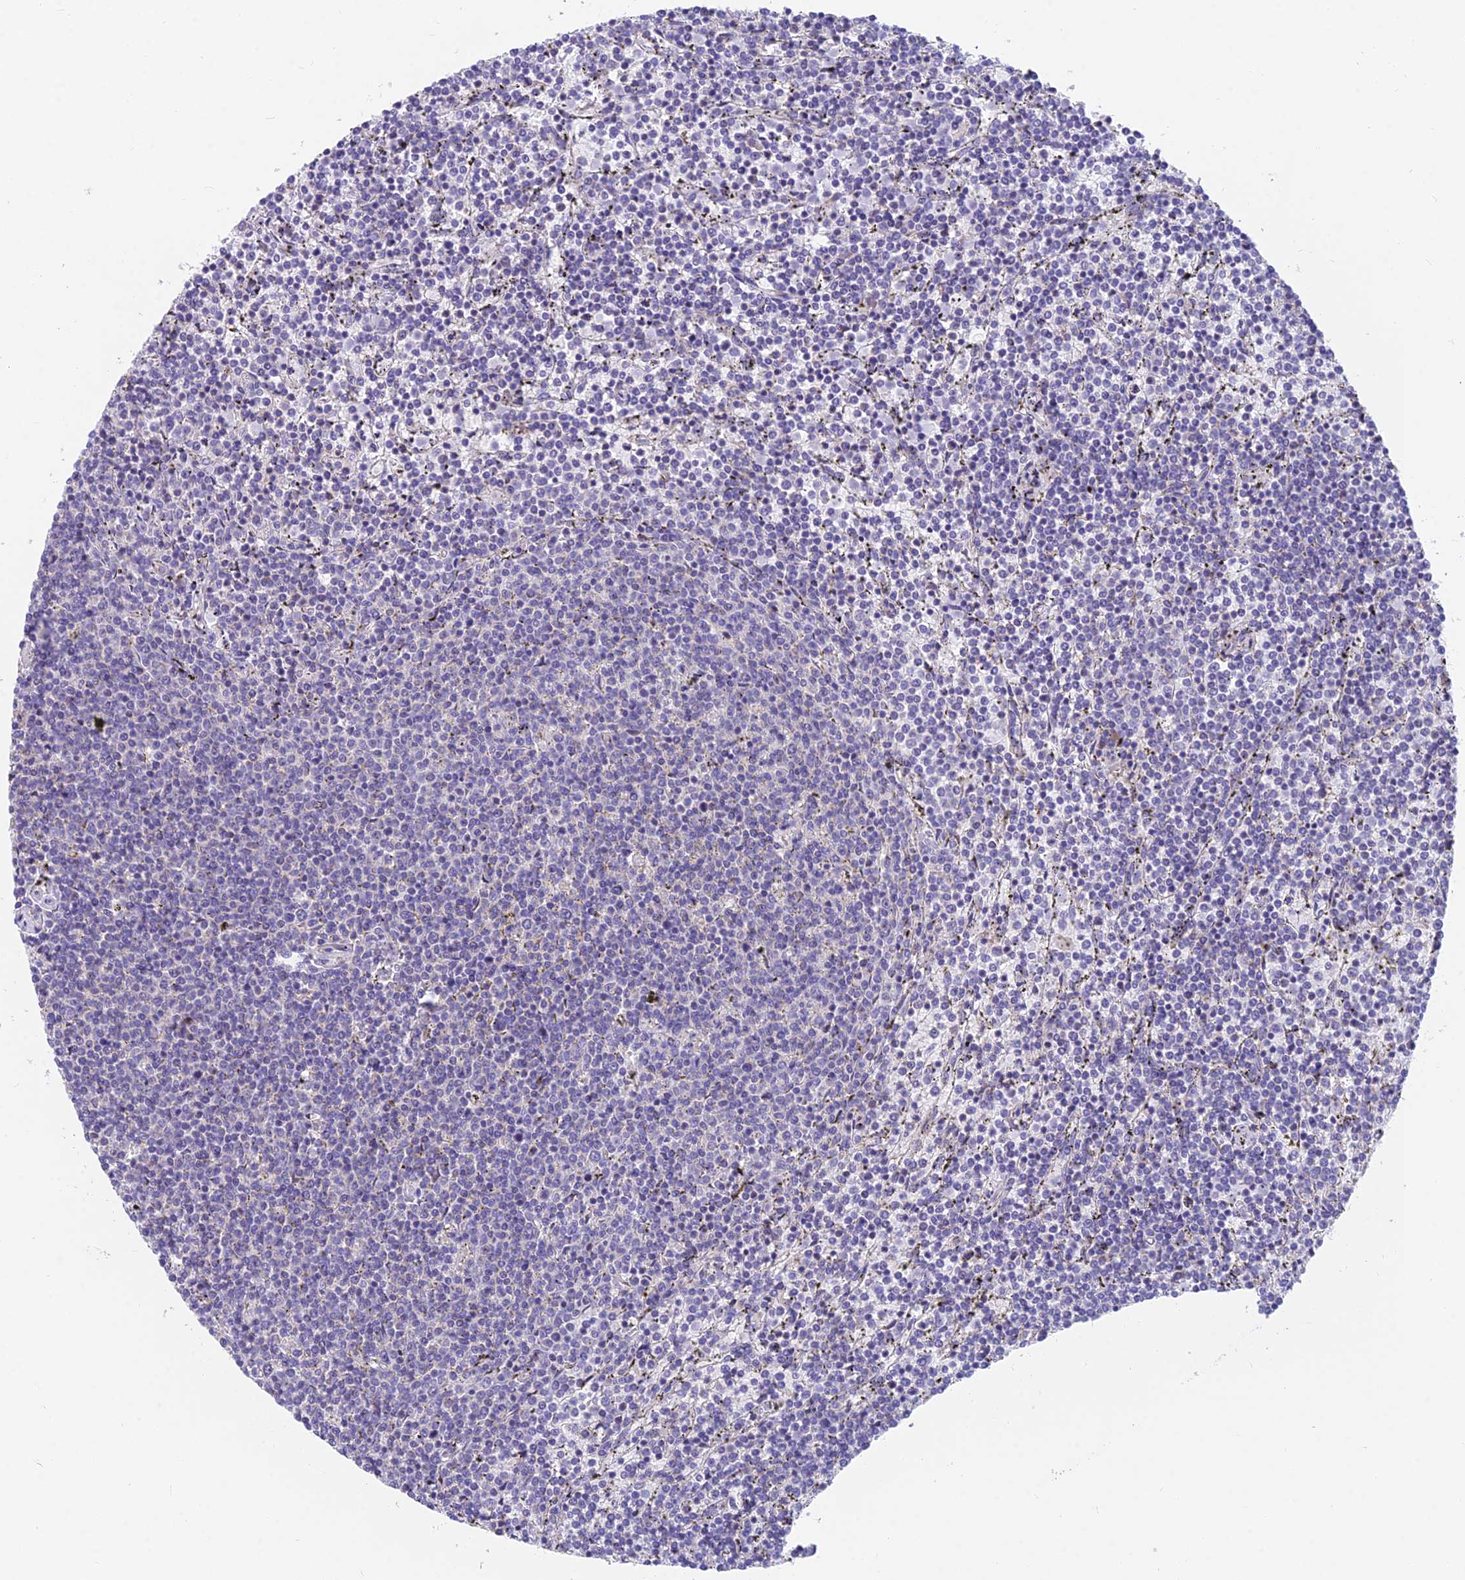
{"staining": {"intensity": "negative", "quantity": "none", "location": "none"}, "tissue": "lymphoma", "cell_type": "Tumor cells", "image_type": "cancer", "snomed": [{"axis": "morphology", "description": "Malignant lymphoma, non-Hodgkin's type, Low grade"}, {"axis": "topography", "description": "Spleen"}], "caption": "Lymphoma stained for a protein using immunohistochemistry (IHC) reveals no positivity tumor cells.", "gene": "MVB12A", "patient": {"sex": "female", "age": 50}}